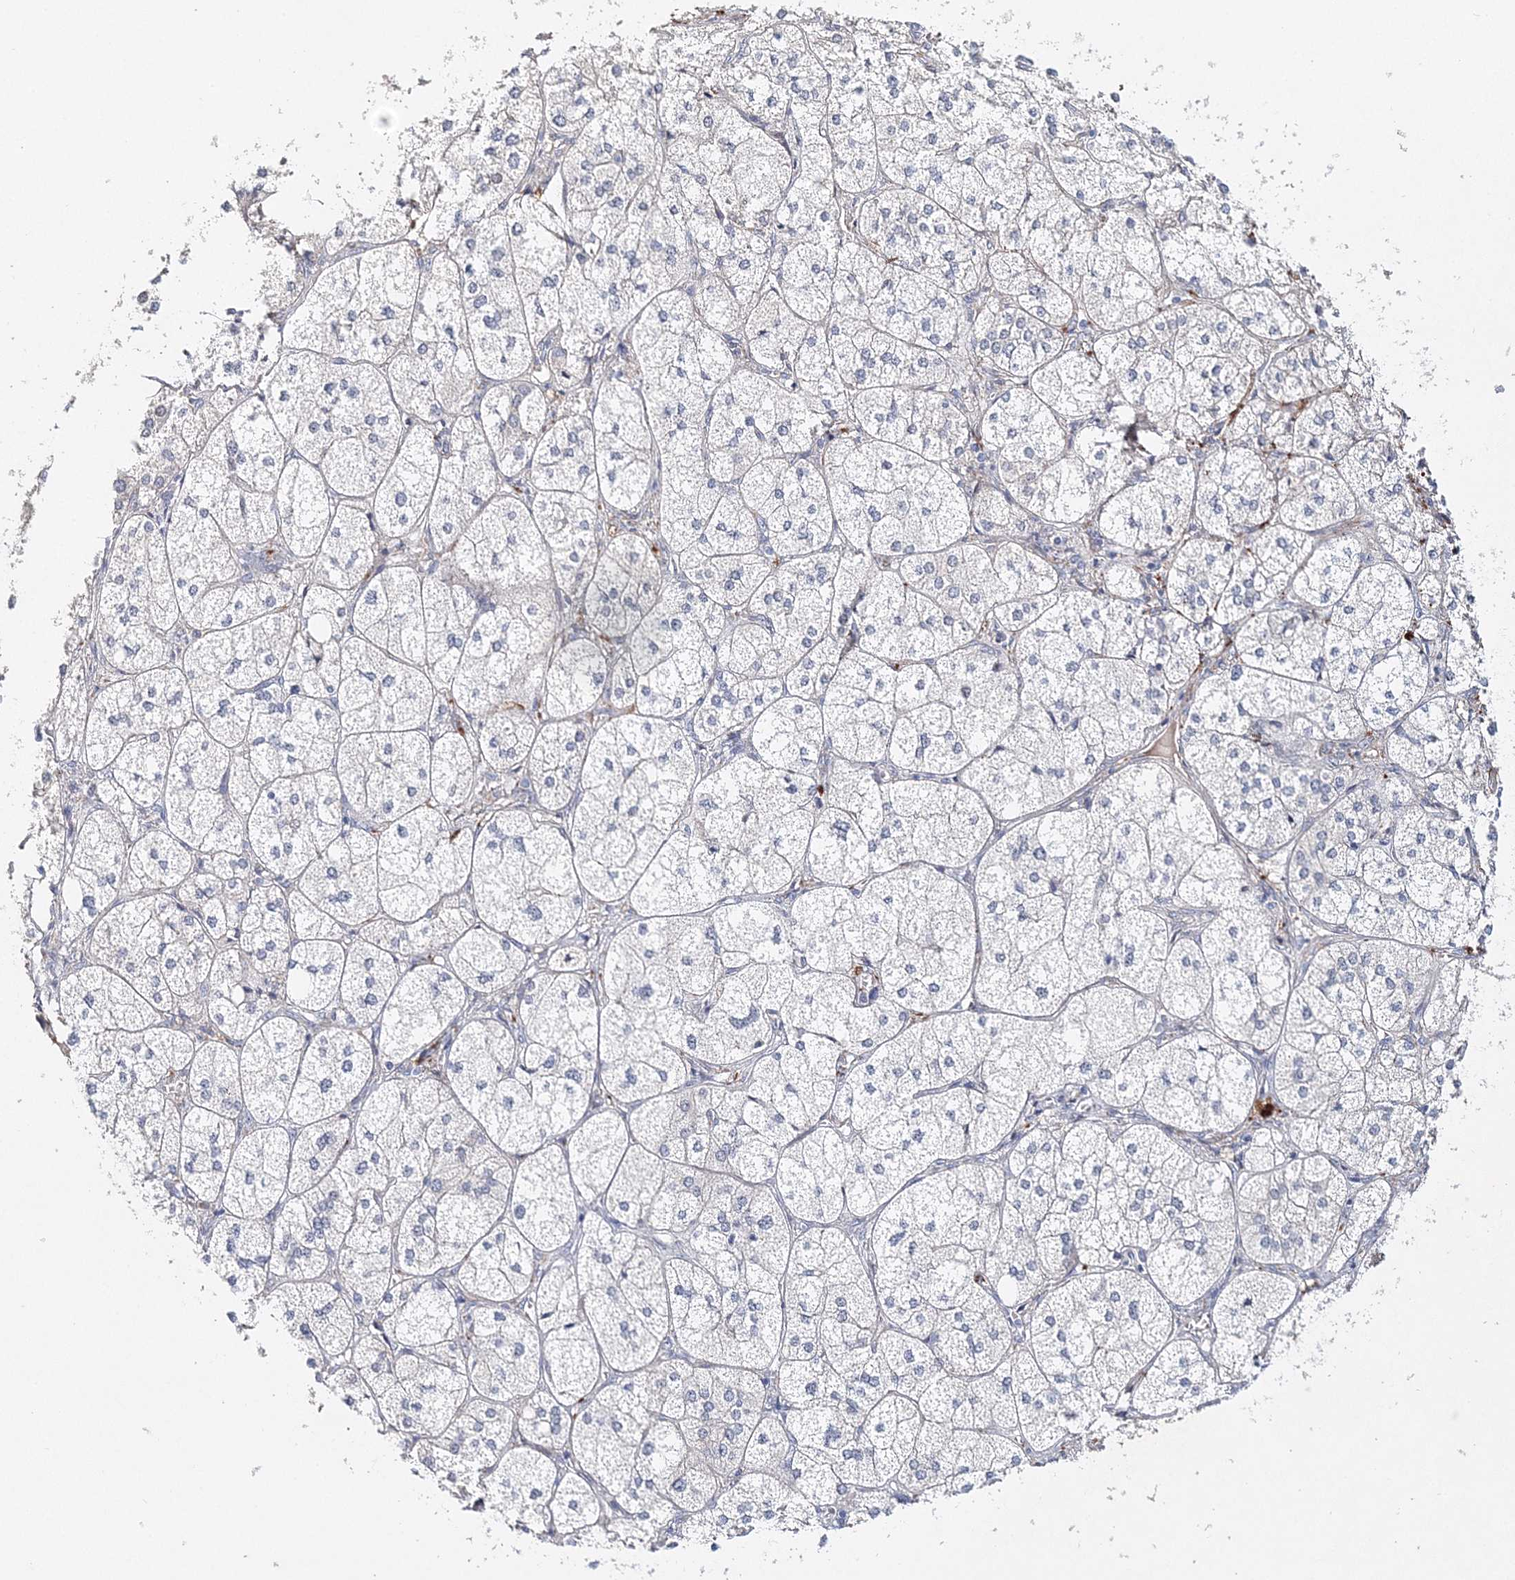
{"staining": {"intensity": "moderate", "quantity": "<25%", "location": "cytoplasmic/membranous,nuclear"}, "tissue": "adrenal gland", "cell_type": "Glandular cells", "image_type": "normal", "snomed": [{"axis": "morphology", "description": "Normal tissue, NOS"}, {"axis": "topography", "description": "Adrenal gland"}], "caption": "Protein staining of unremarkable adrenal gland shows moderate cytoplasmic/membranous,nuclear expression in about <25% of glandular cells. (Stains: DAB in brown, nuclei in blue, Microscopy: brightfield microscopy at high magnification).", "gene": "MYOZ2", "patient": {"sex": "female", "age": 61}}